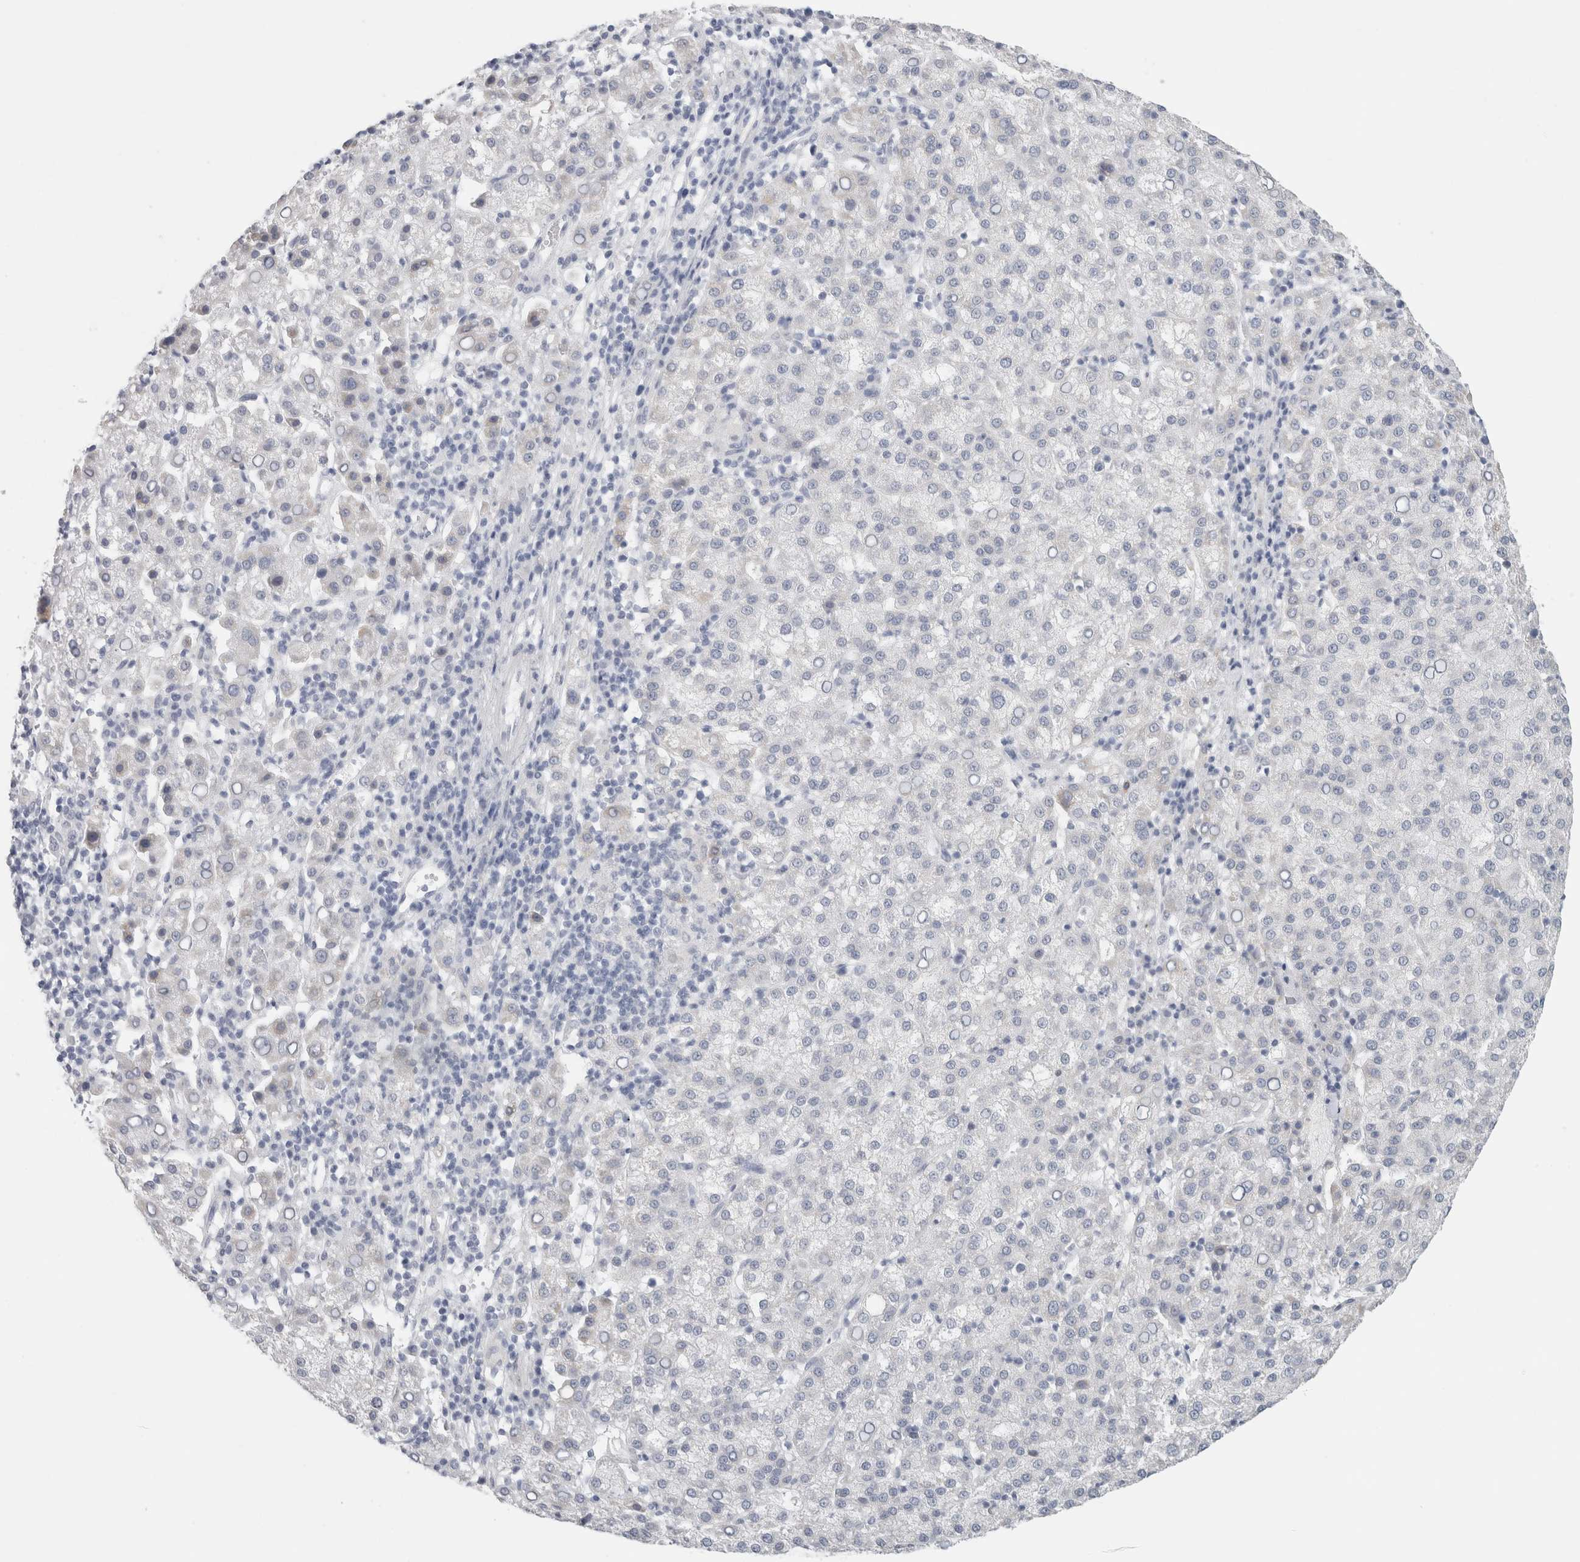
{"staining": {"intensity": "negative", "quantity": "none", "location": "none"}, "tissue": "liver cancer", "cell_type": "Tumor cells", "image_type": "cancer", "snomed": [{"axis": "morphology", "description": "Carcinoma, Hepatocellular, NOS"}, {"axis": "topography", "description": "Liver"}], "caption": "DAB immunohistochemical staining of hepatocellular carcinoma (liver) displays no significant expression in tumor cells.", "gene": "P2RY2", "patient": {"sex": "female", "age": 58}}